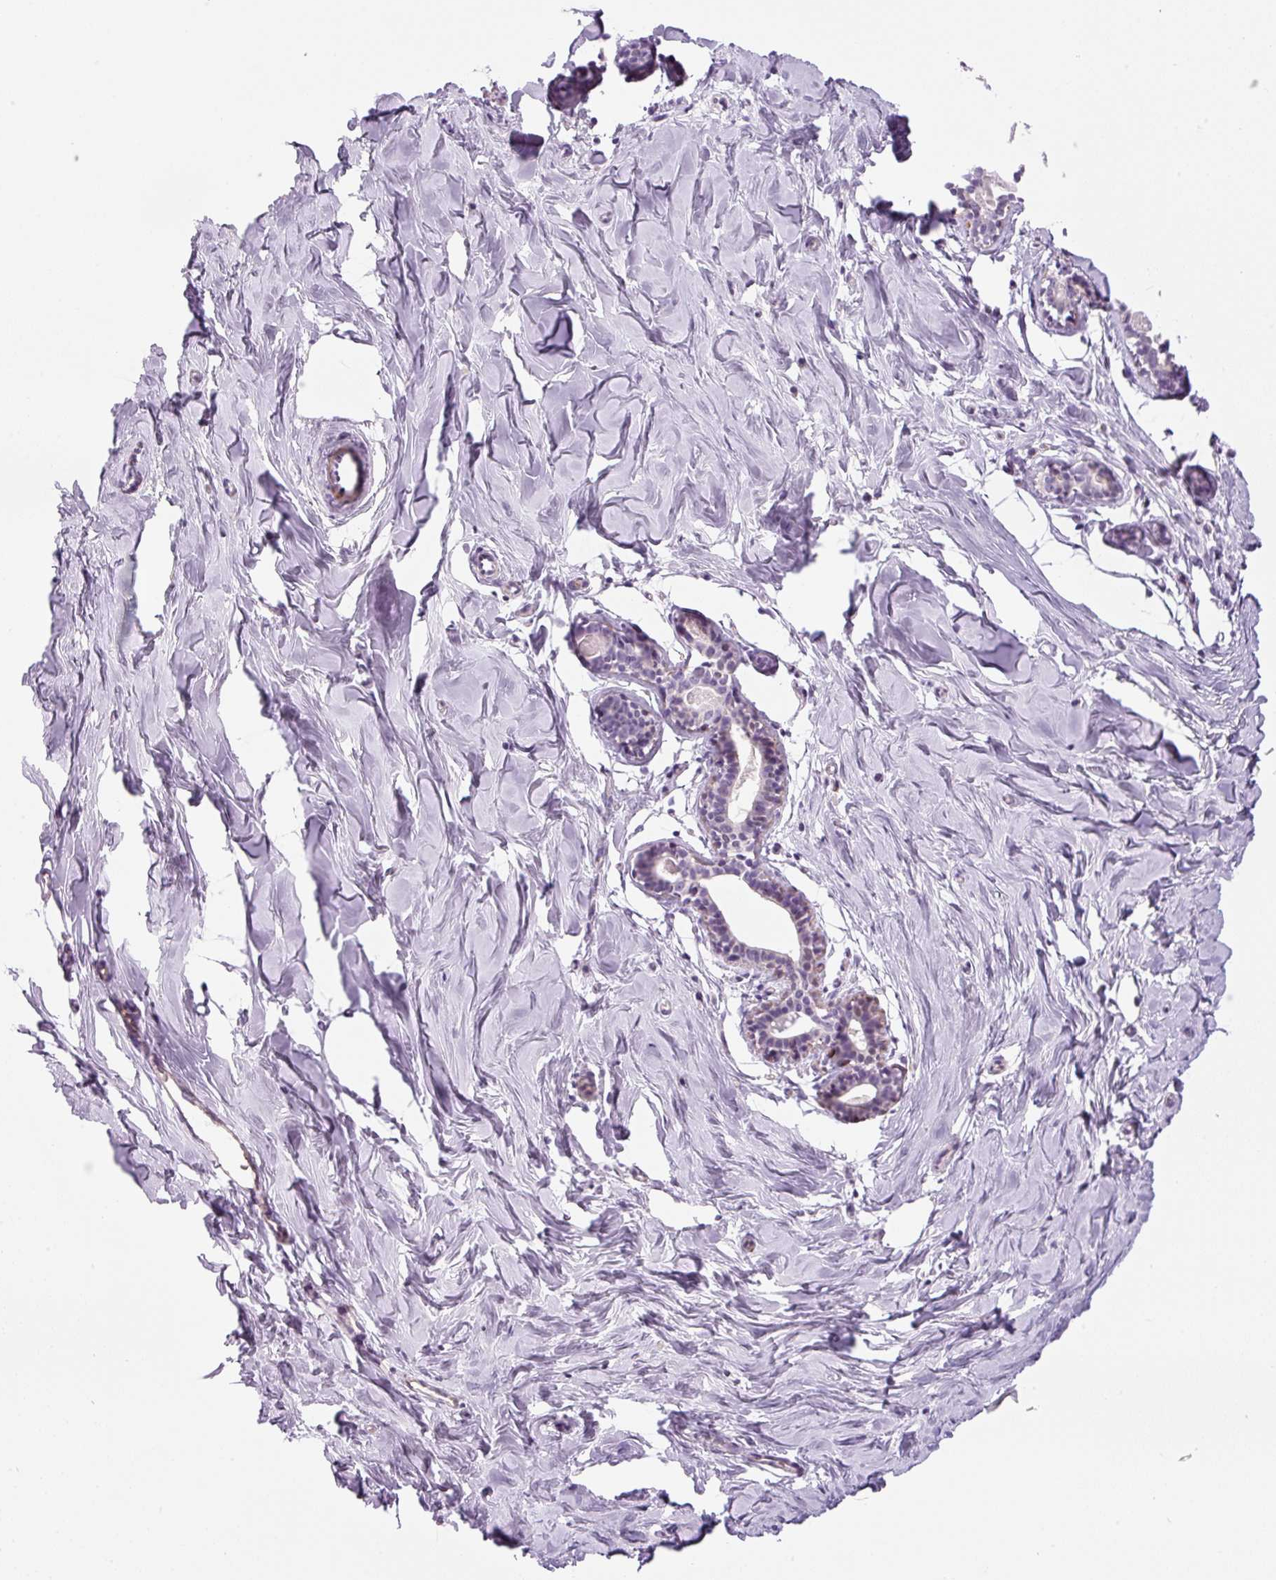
{"staining": {"intensity": "negative", "quantity": "none", "location": "none"}, "tissue": "breast", "cell_type": "Adipocytes", "image_type": "normal", "snomed": [{"axis": "morphology", "description": "Normal tissue, NOS"}, {"axis": "topography", "description": "Breast"}], "caption": "Immunohistochemistry of normal breast exhibits no positivity in adipocytes. Brightfield microscopy of immunohistochemistry stained with DAB (3,3'-diaminobenzidine) (brown) and hematoxylin (blue), captured at high magnification.", "gene": "HNF1A", "patient": {"sex": "female", "age": 23}}